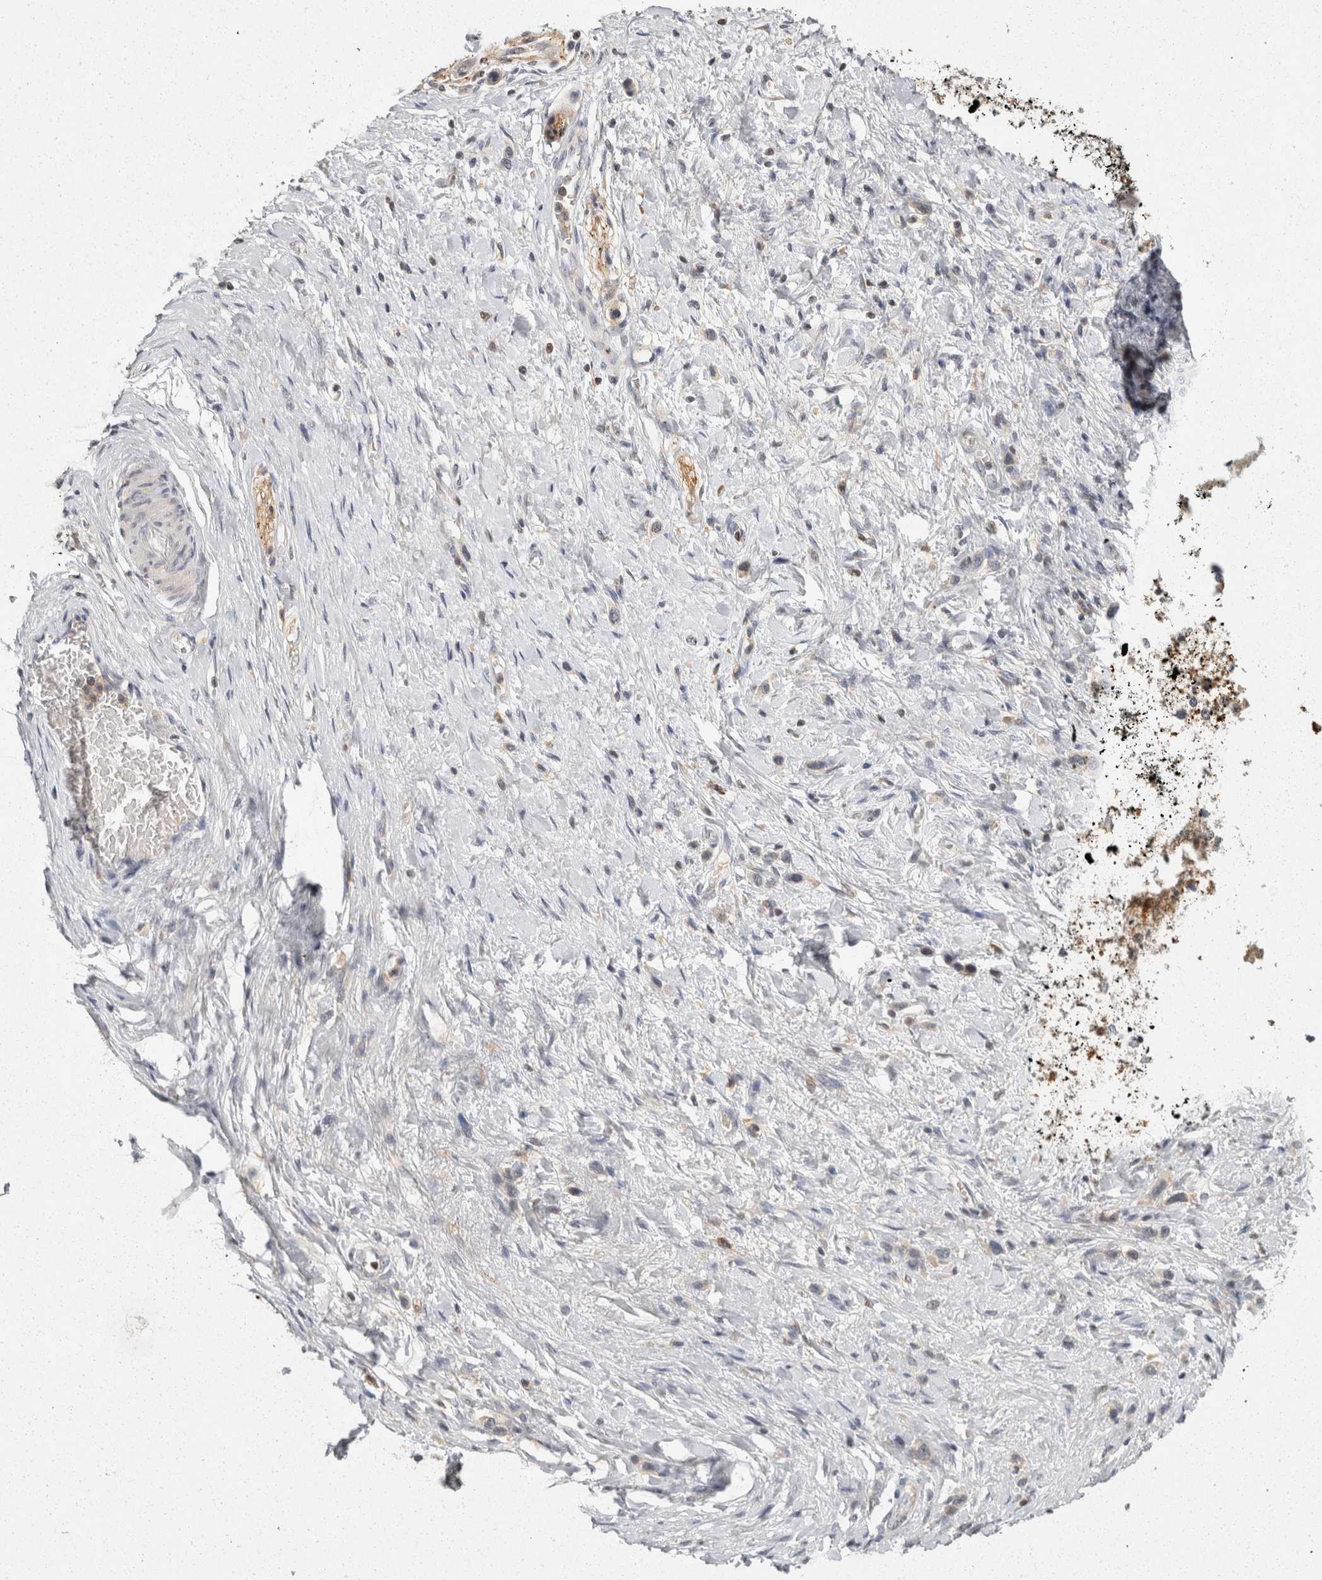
{"staining": {"intensity": "negative", "quantity": "none", "location": "none"}, "tissue": "stomach cancer", "cell_type": "Tumor cells", "image_type": "cancer", "snomed": [{"axis": "morphology", "description": "Adenocarcinoma, NOS"}, {"axis": "topography", "description": "Stomach"}], "caption": "Tumor cells are negative for brown protein staining in stomach cancer. (DAB (3,3'-diaminobenzidine) immunohistochemistry visualized using brightfield microscopy, high magnification).", "gene": "ACAT2", "patient": {"sex": "female", "age": 65}}